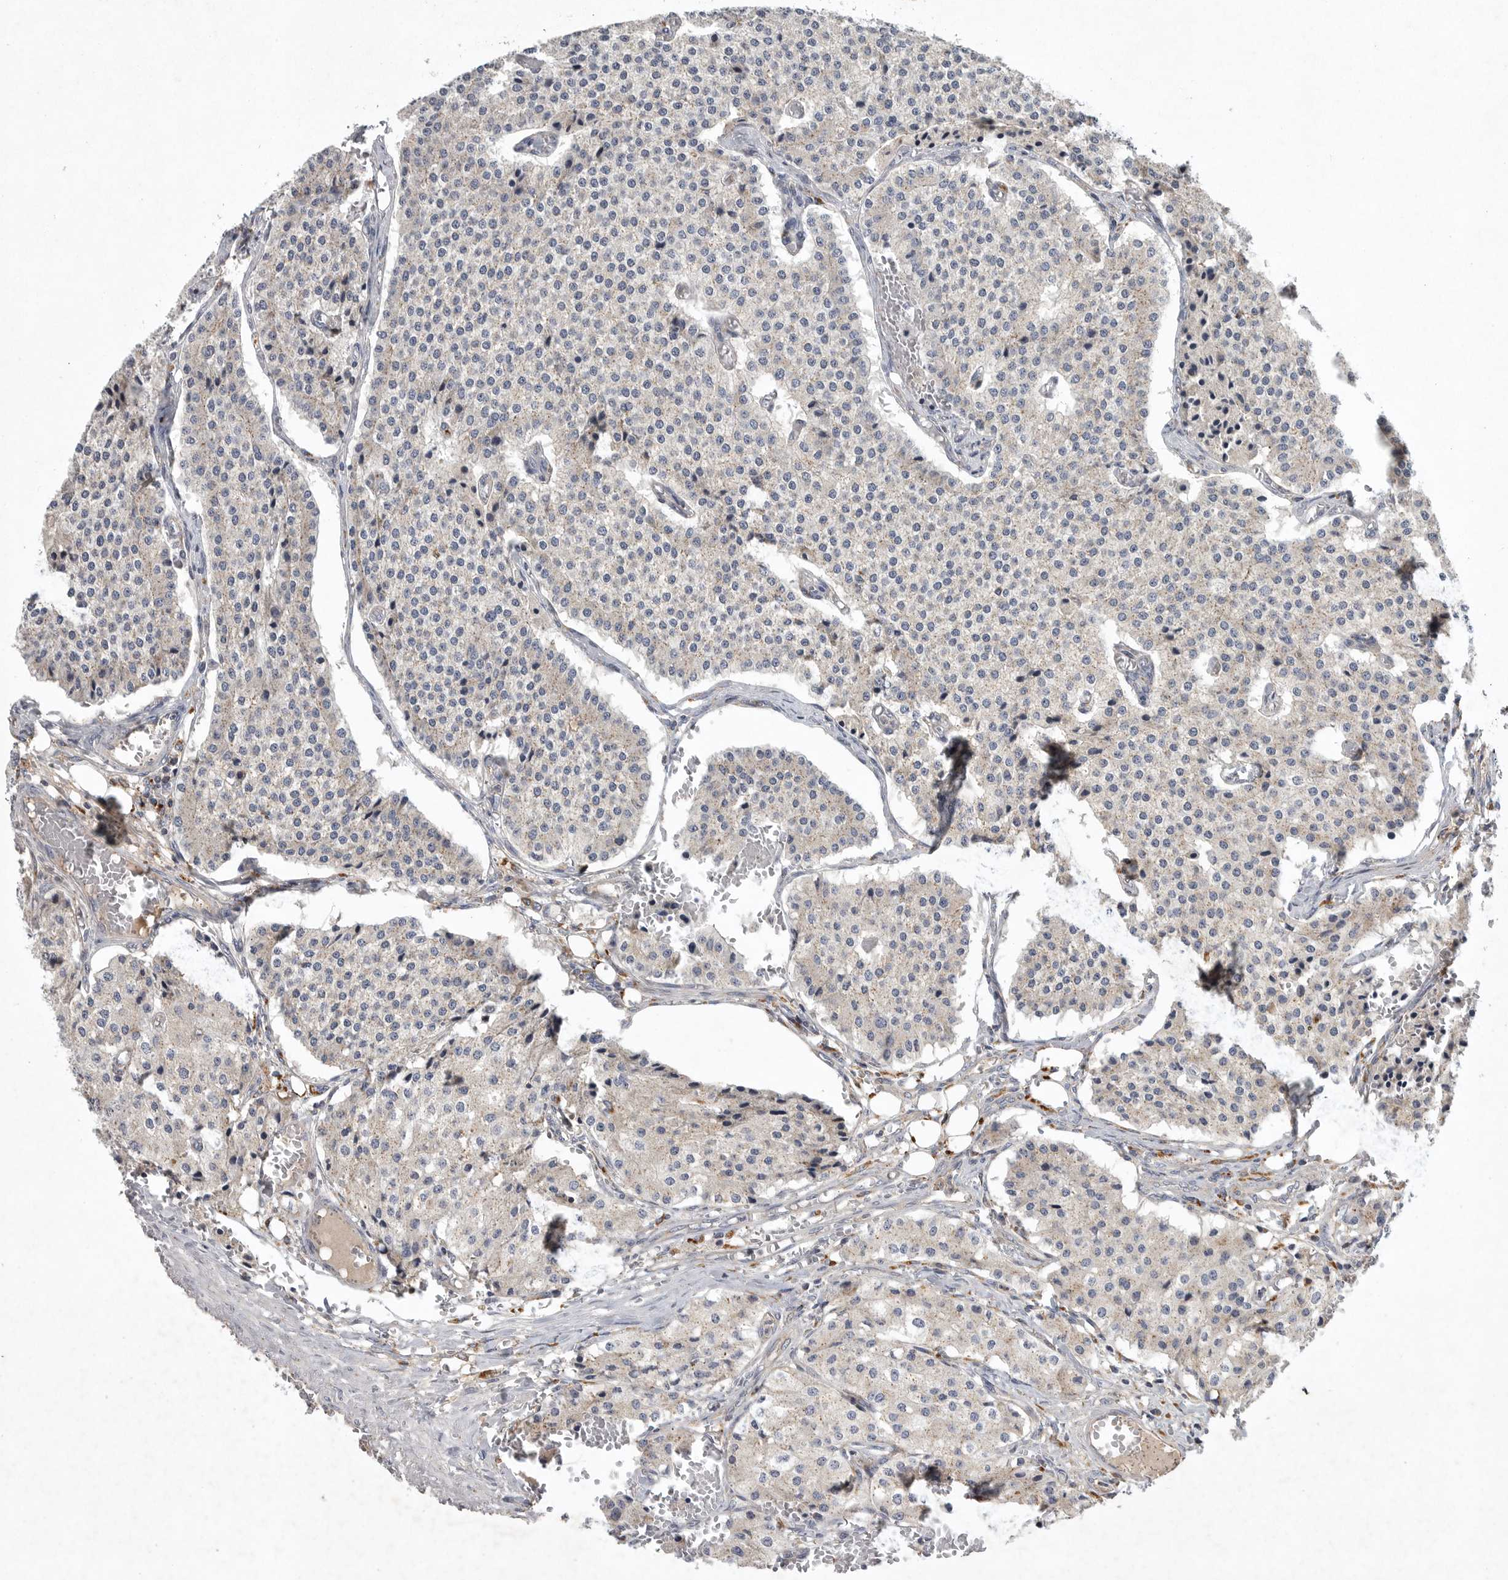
{"staining": {"intensity": "negative", "quantity": "none", "location": "none"}, "tissue": "carcinoid", "cell_type": "Tumor cells", "image_type": "cancer", "snomed": [{"axis": "morphology", "description": "Carcinoid, malignant, NOS"}, {"axis": "topography", "description": "Colon"}], "caption": "Tumor cells show no significant expression in carcinoid.", "gene": "LAMTOR3", "patient": {"sex": "female", "age": 52}}